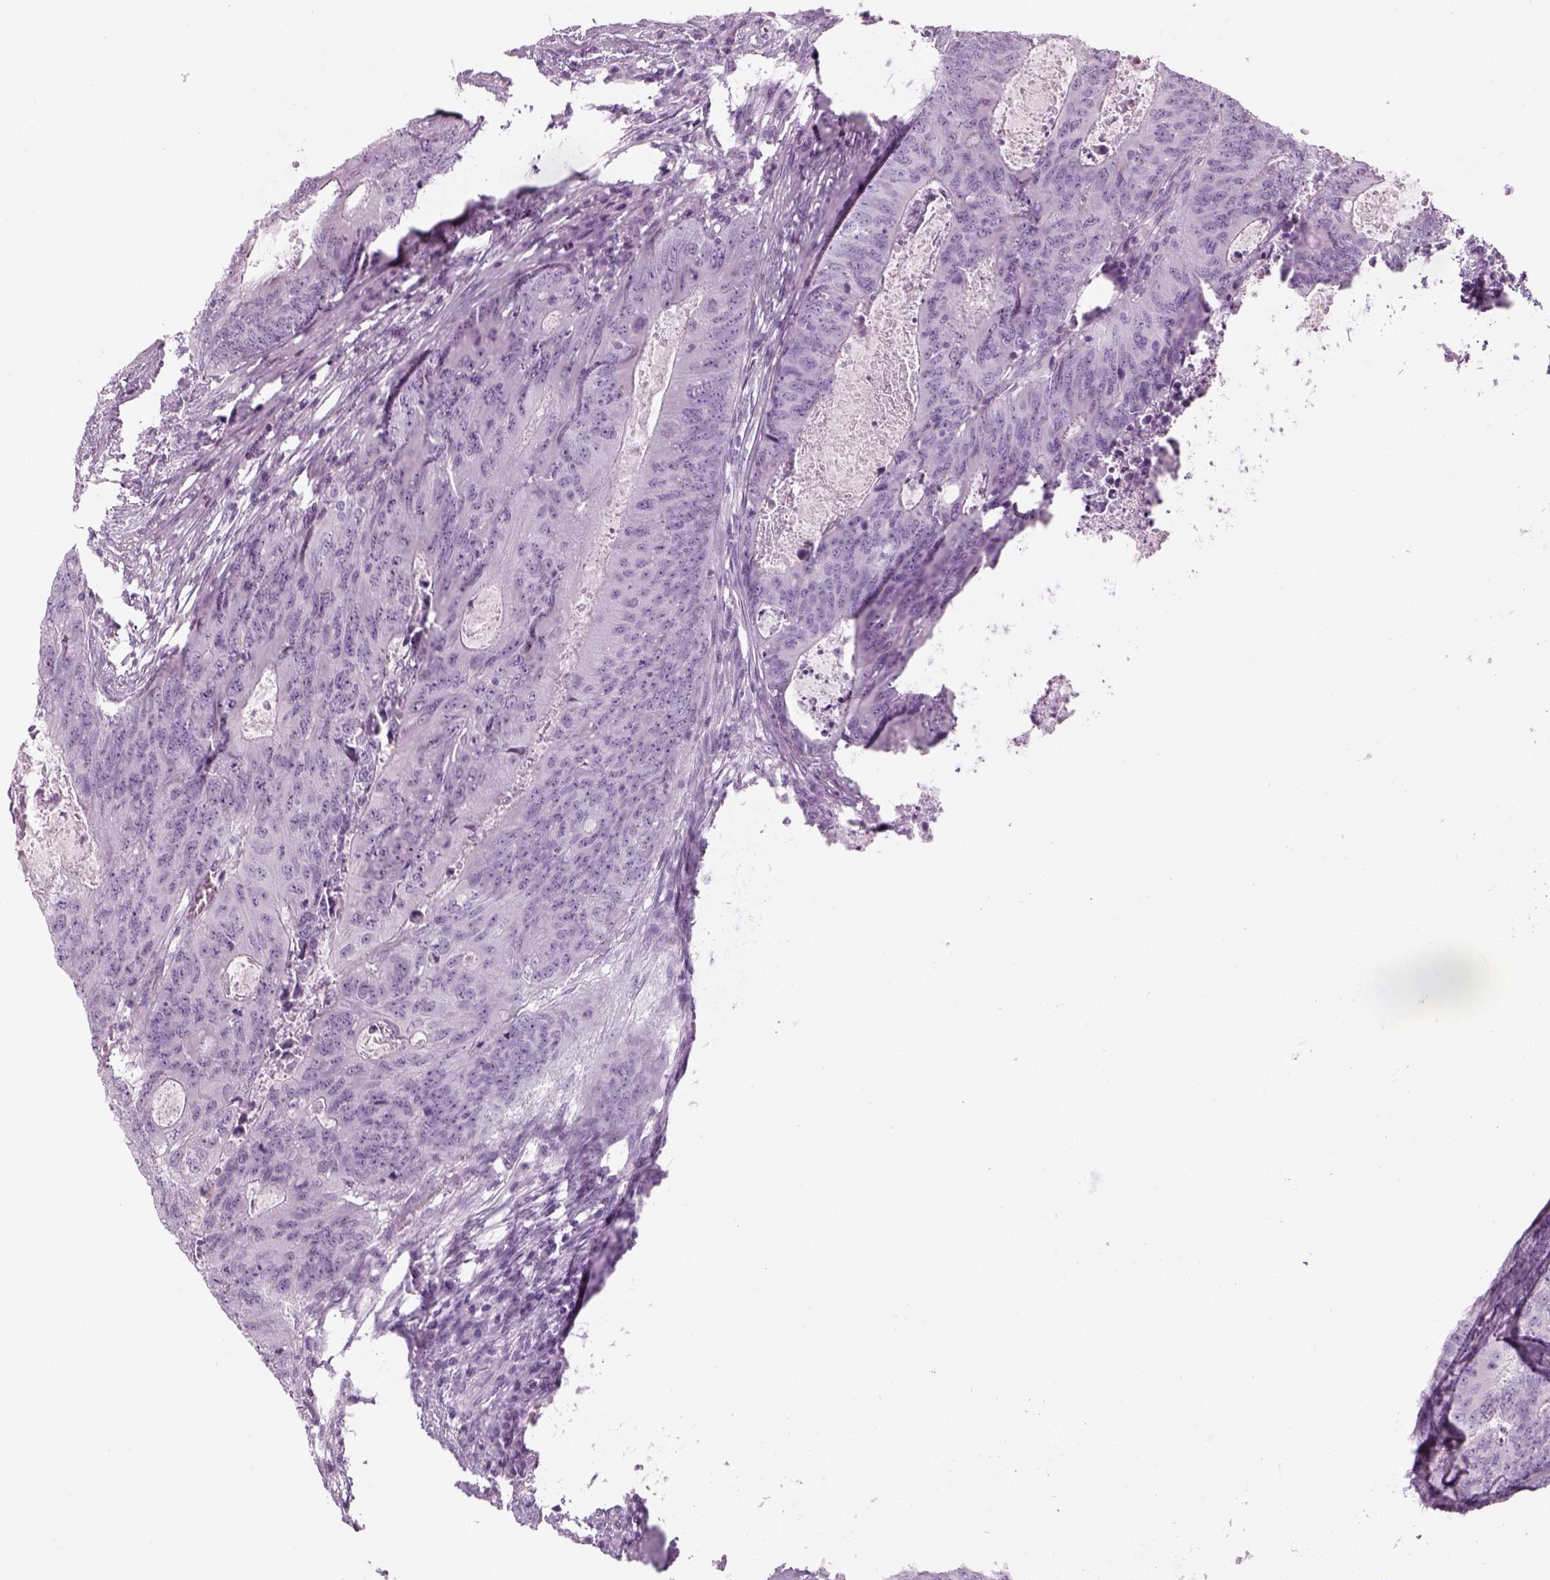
{"staining": {"intensity": "negative", "quantity": "none", "location": "none"}, "tissue": "colorectal cancer", "cell_type": "Tumor cells", "image_type": "cancer", "snomed": [{"axis": "morphology", "description": "Adenocarcinoma, NOS"}, {"axis": "topography", "description": "Colon"}], "caption": "This is an immunohistochemistry (IHC) image of colorectal adenocarcinoma. There is no positivity in tumor cells.", "gene": "SAG", "patient": {"sex": "male", "age": 67}}